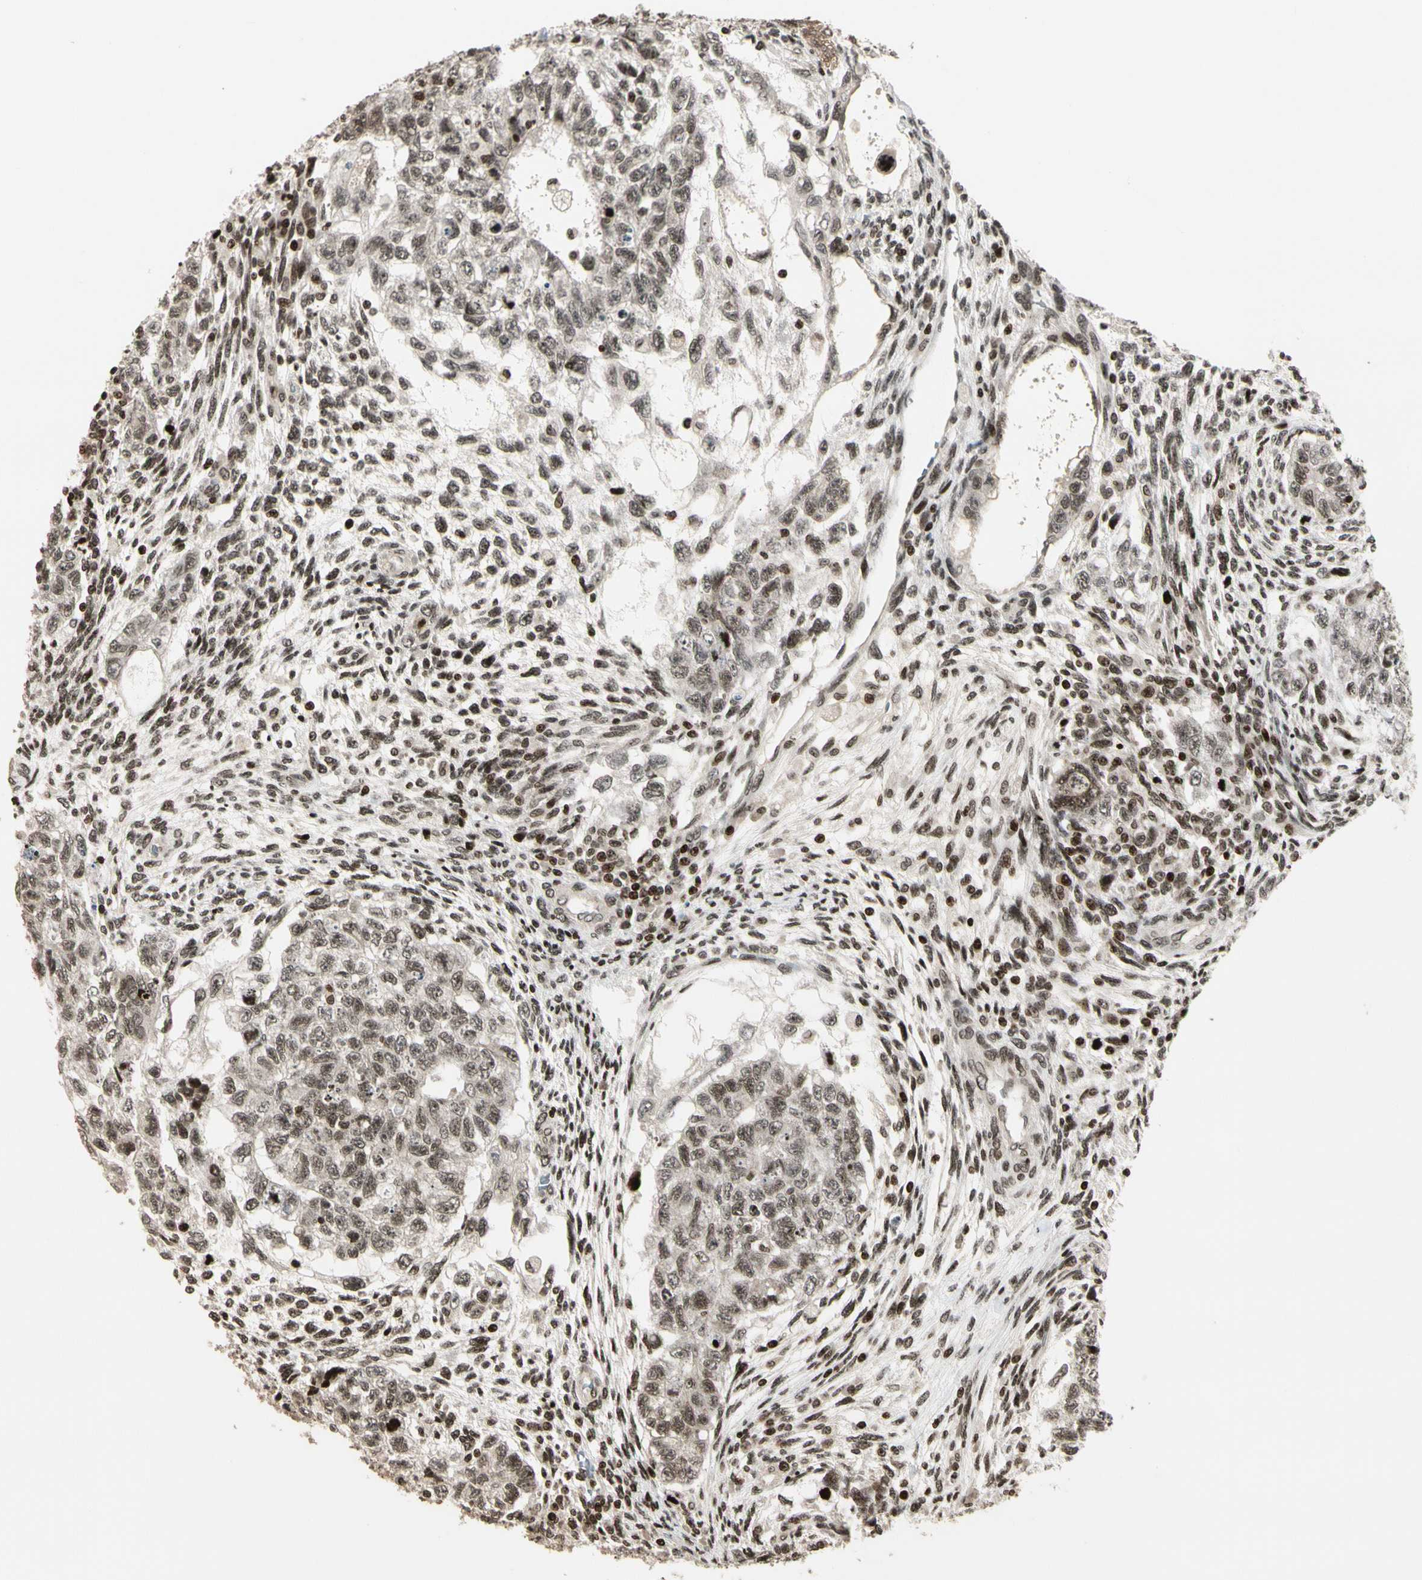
{"staining": {"intensity": "weak", "quantity": ">75%", "location": "nuclear"}, "tissue": "testis cancer", "cell_type": "Tumor cells", "image_type": "cancer", "snomed": [{"axis": "morphology", "description": "Normal tissue, NOS"}, {"axis": "morphology", "description": "Carcinoma, Embryonal, NOS"}, {"axis": "topography", "description": "Testis"}], "caption": "An image of human testis embryonal carcinoma stained for a protein shows weak nuclear brown staining in tumor cells.", "gene": "TSHZ3", "patient": {"sex": "male", "age": 36}}